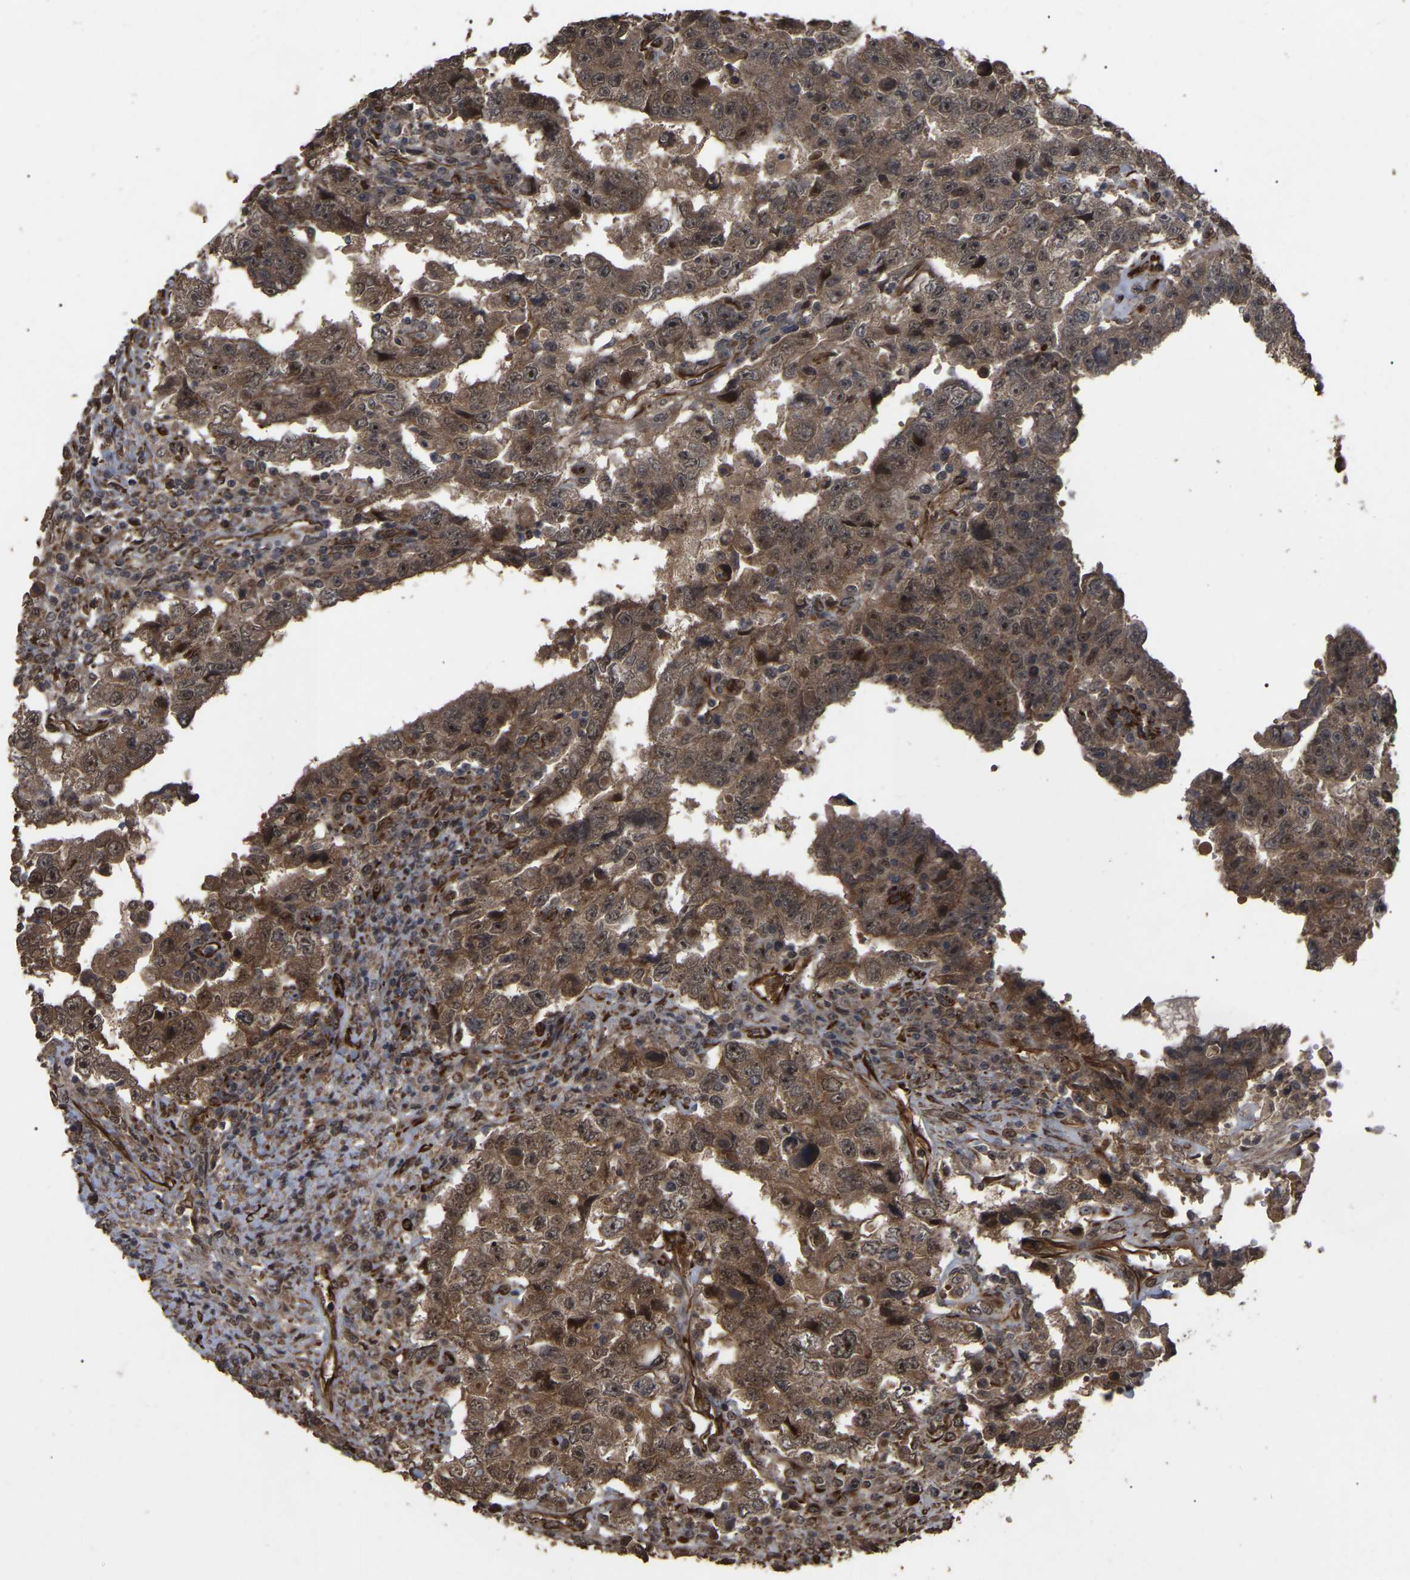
{"staining": {"intensity": "moderate", "quantity": ">75%", "location": "cytoplasmic/membranous"}, "tissue": "testis cancer", "cell_type": "Tumor cells", "image_type": "cancer", "snomed": [{"axis": "morphology", "description": "Carcinoma, Embryonal, NOS"}, {"axis": "topography", "description": "Testis"}], "caption": "Moderate cytoplasmic/membranous expression is identified in approximately >75% of tumor cells in testis embryonal carcinoma.", "gene": "FAM161B", "patient": {"sex": "male", "age": 26}}